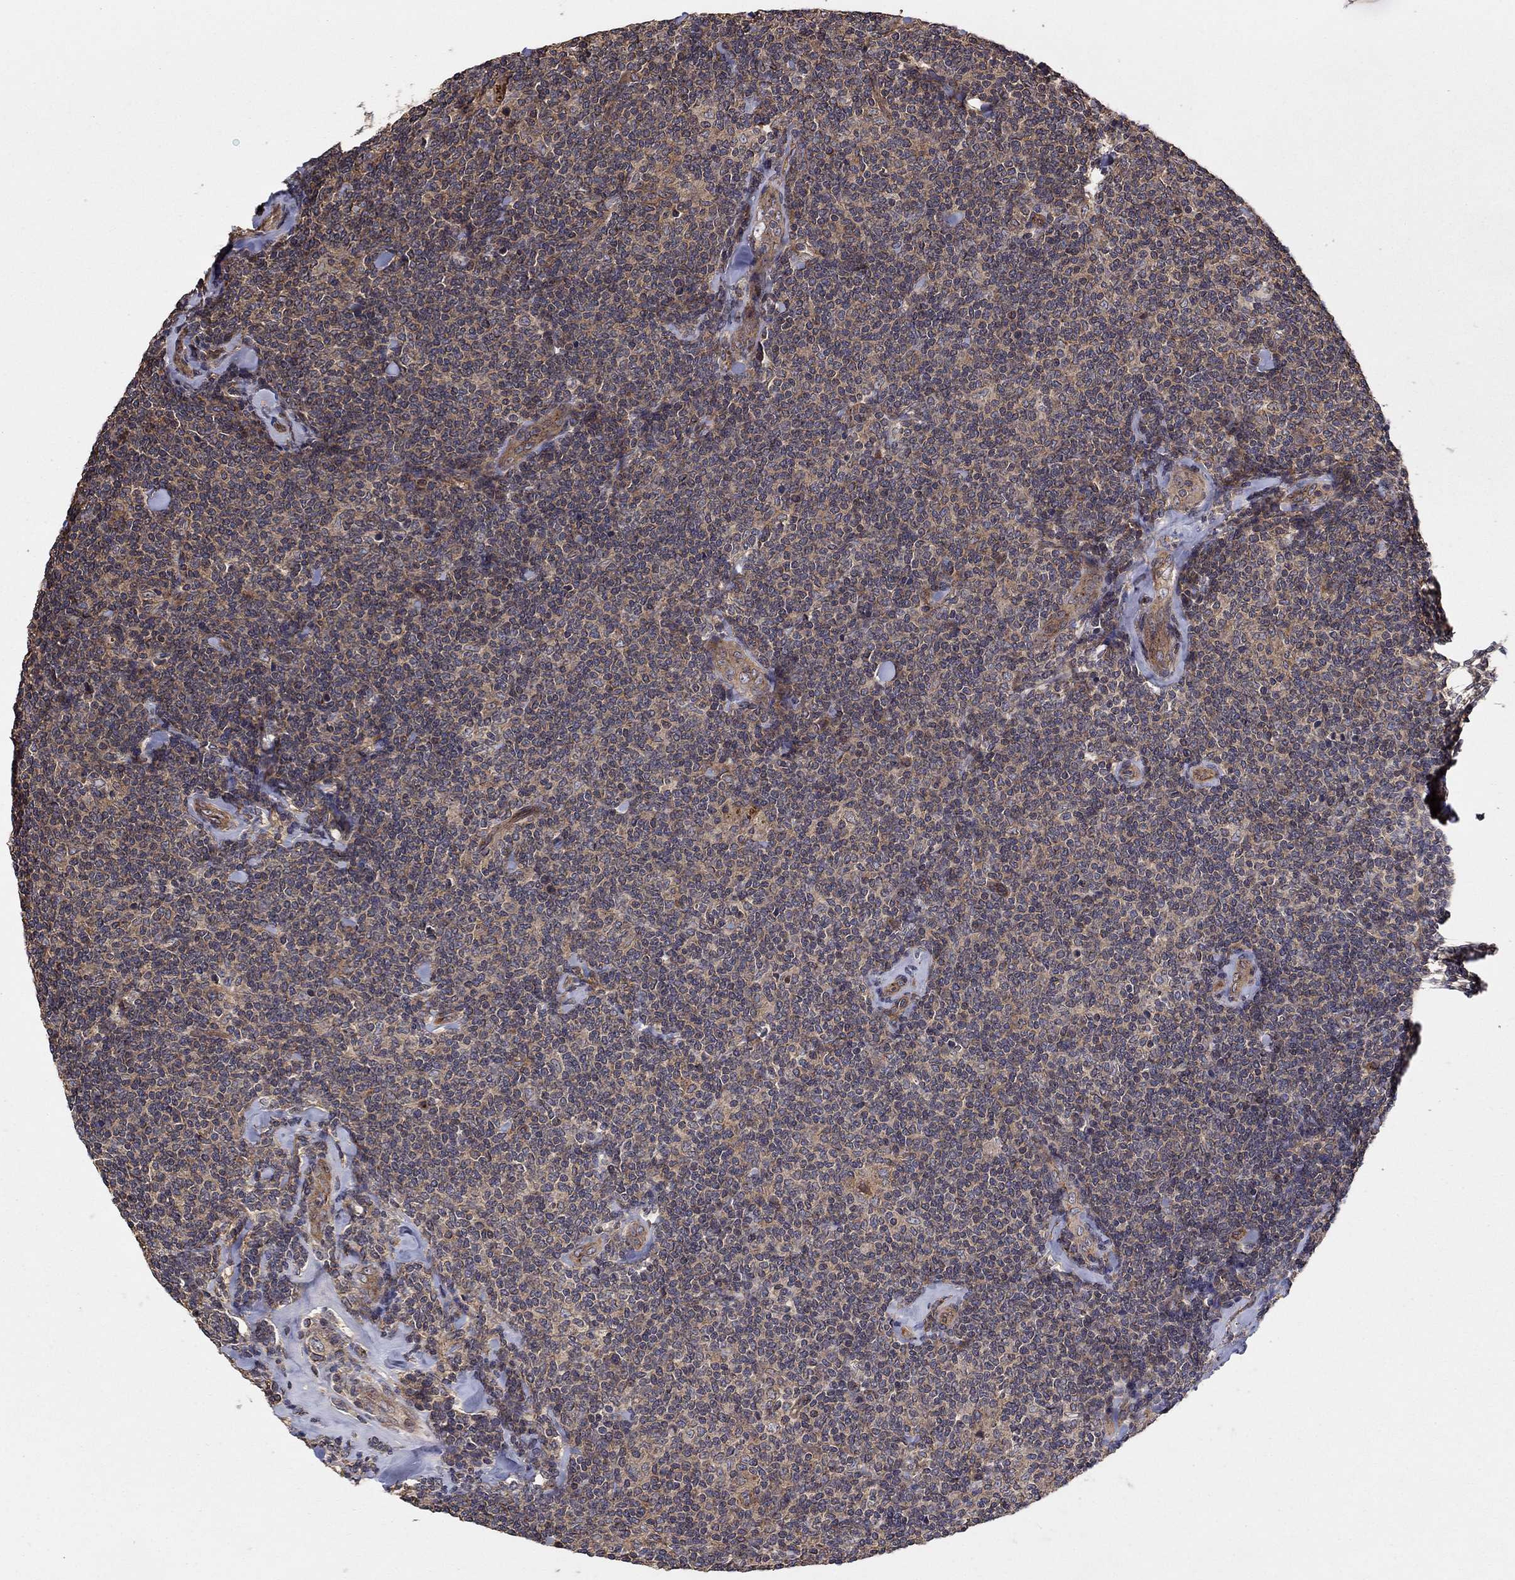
{"staining": {"intensity": "weak", "quantity": ">75%", "location": "cytoplasmic/membranous"}, "tissue": "lymphoma", "cell_type": "Tumor cells", "image_type": "cancer", "snomed": [{"axis": "morphology", "description": "Malignant lymphoma, non-Hodgkin's type, Low grade"}, {"axis": "topography", "description": "Lymph node"}], "caption": "Tumor cells exhibit weak cytoplasmic/membranous positivity in about >75% of cells in low-grade malignant lymphoma, non-Hodgkin's type.", "gene": "BMERB1", "patient": {"sex": "female", "age": 56}}